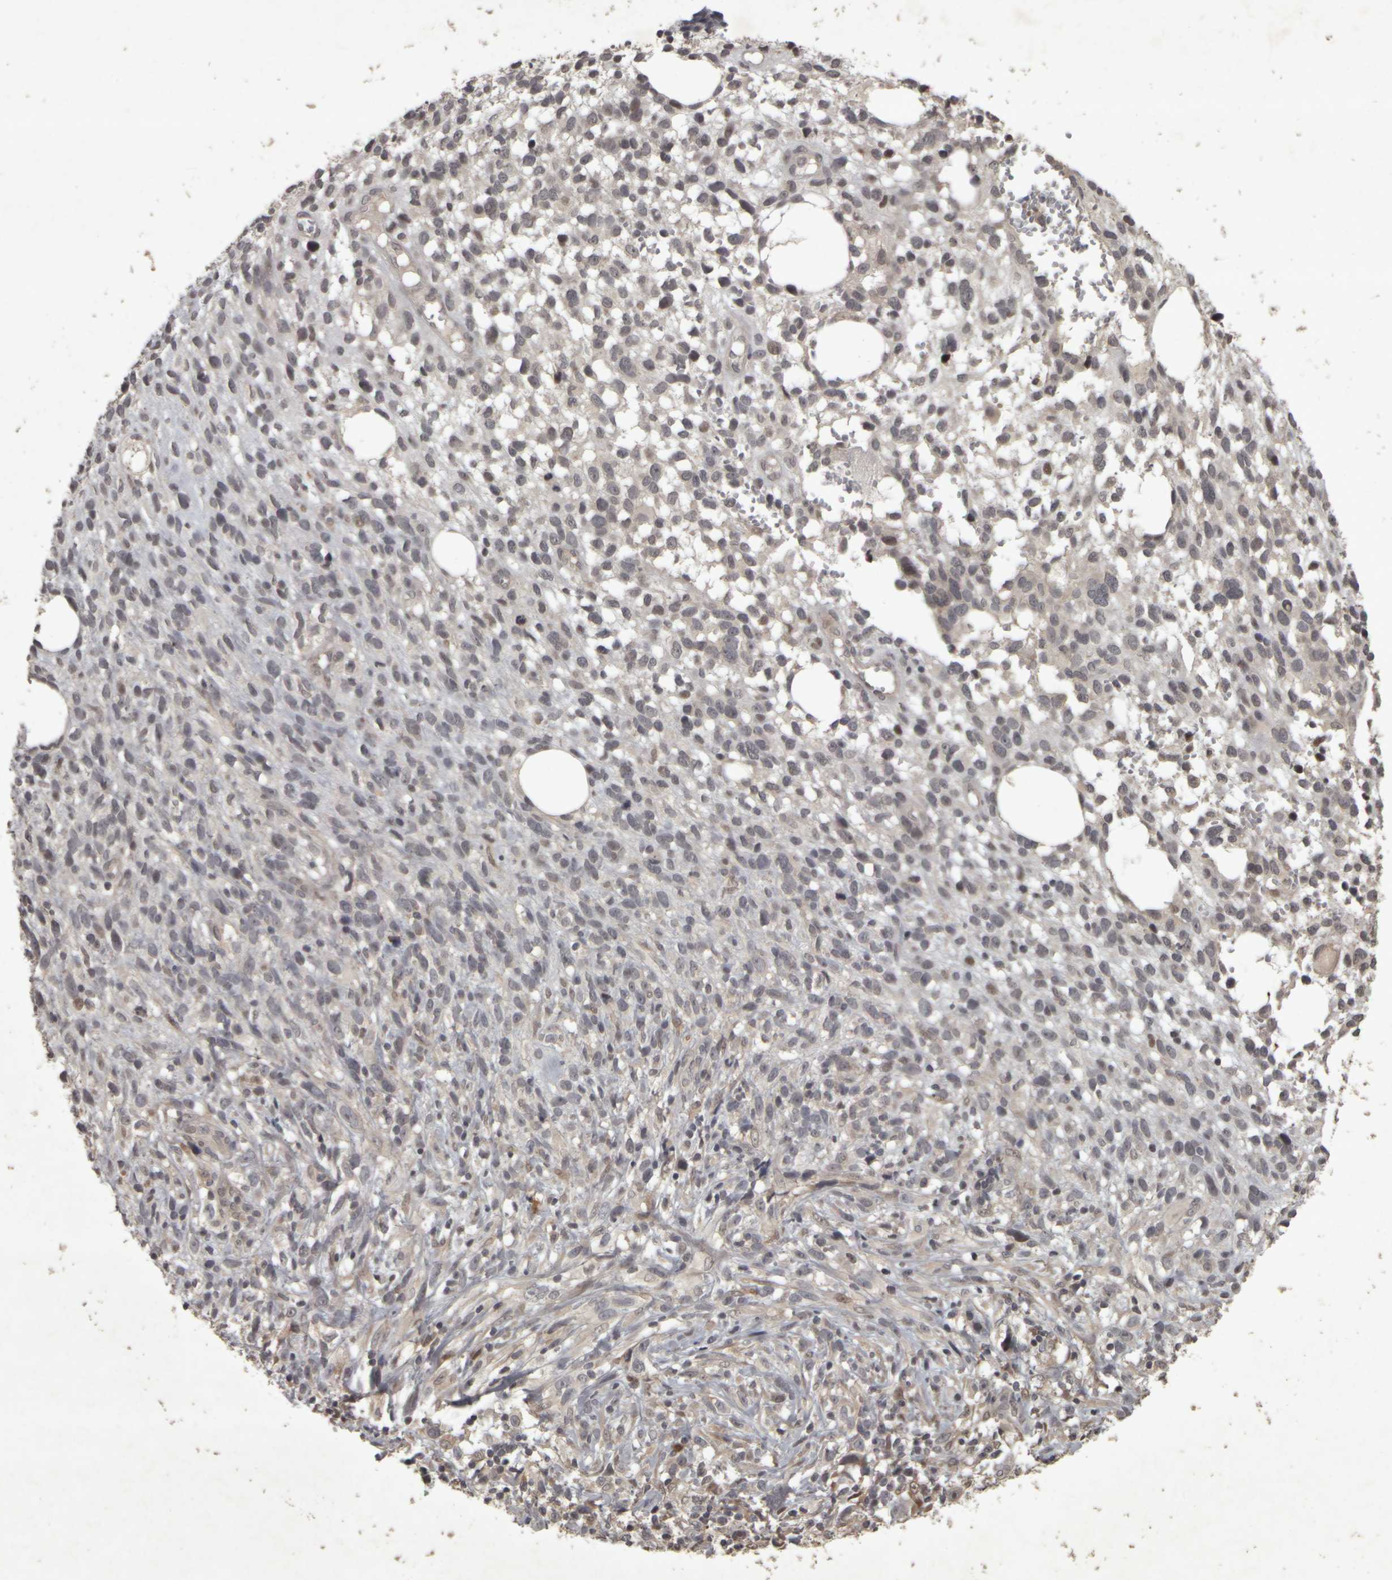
{"staining": {"intensity": "negative", "quantity": "none", "location": "none"}, "tissue": "melanoma", "cell_type": "Tumor cells", "image_type": "cancer", "snomed": [{"axis": "morphology", "description": "Malignant melanoma, NOS"}, {"axis": "topography", "description": "Skin"}], "caption": "Immunohistochemistry (IHC) image of neoplastic tissue: human melanoma stained with DAB displays no significant protein expression in tumor cells.", "gene": "ACO1", "patient": {"sex": "female", "age": 55}}